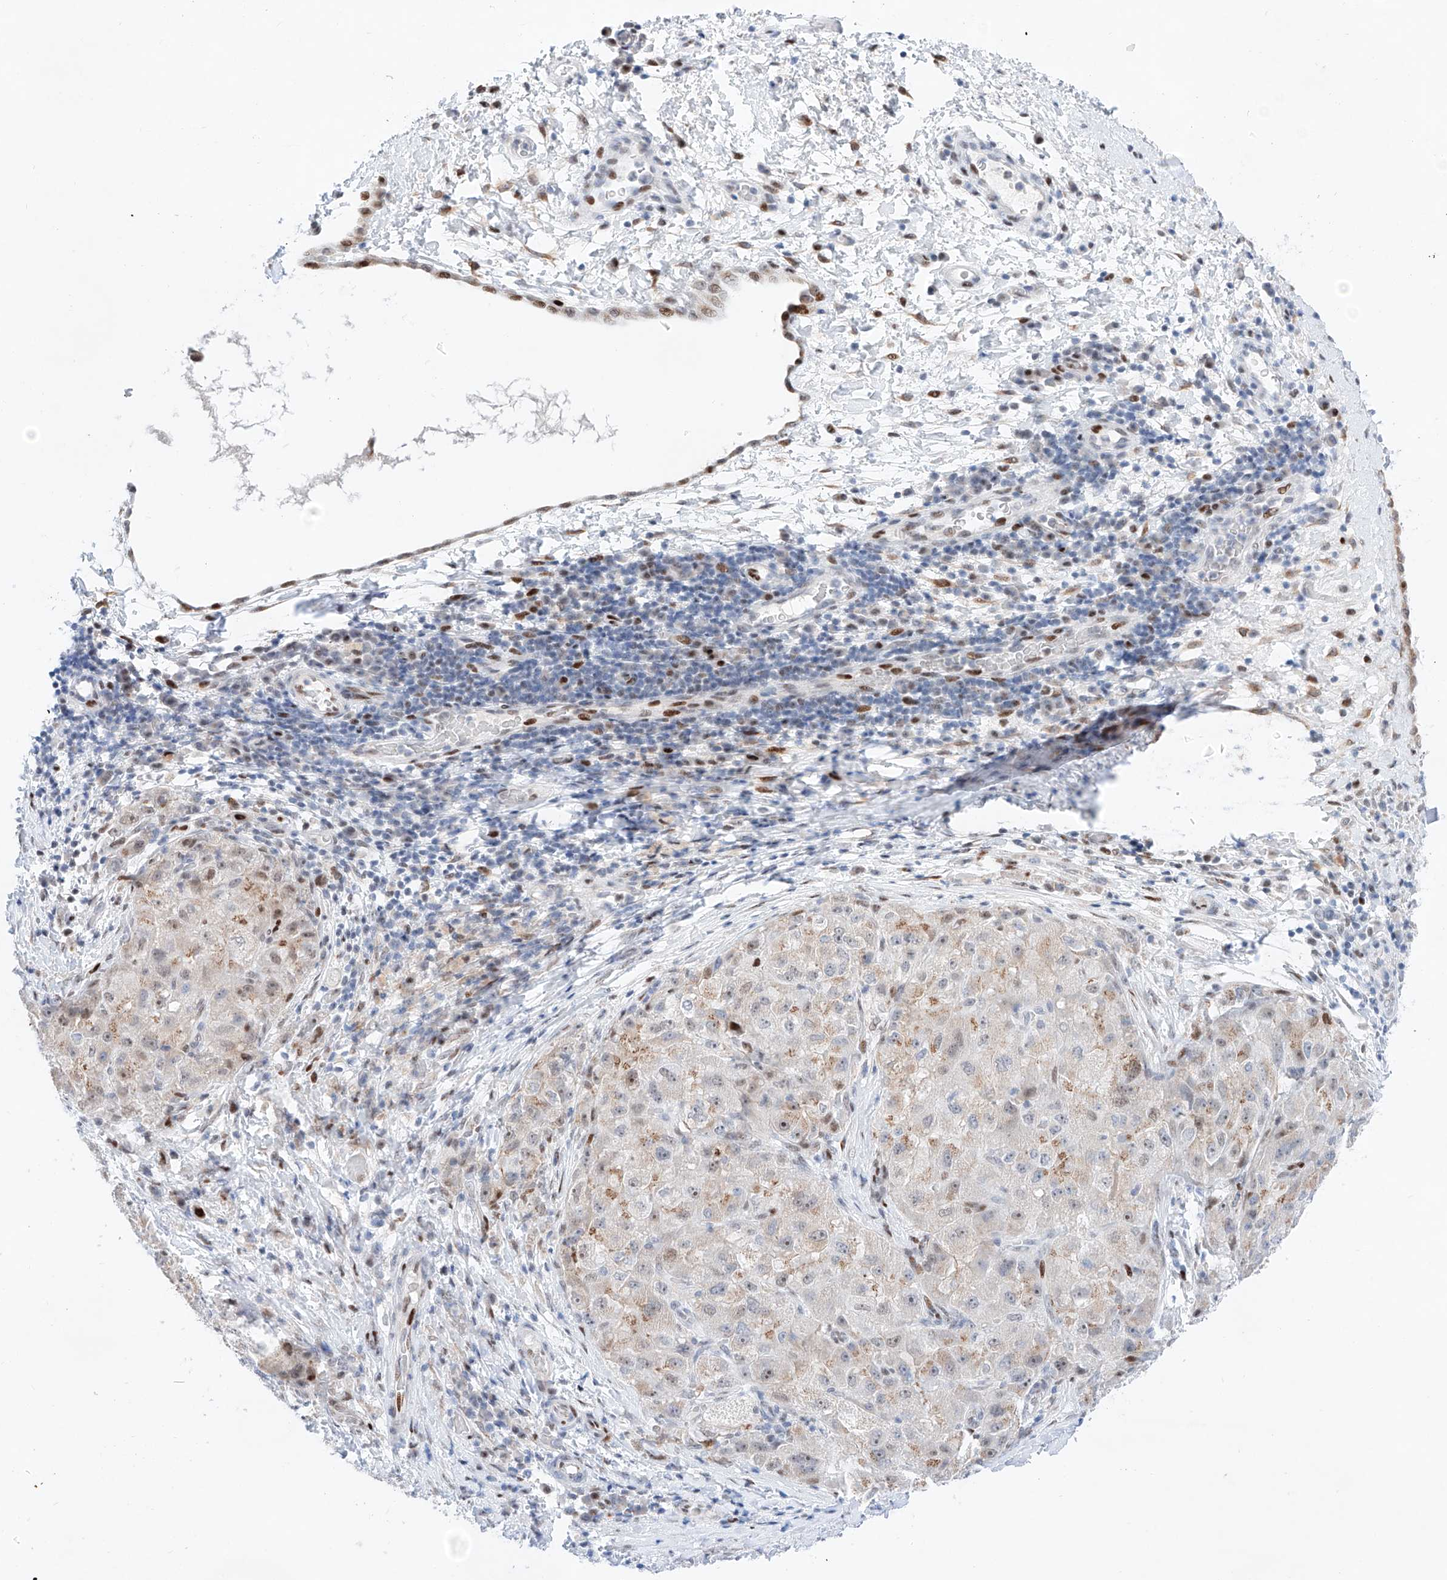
{"staining": {"intensity": "weak", "quantity": ">75%", "location": "cytoplasmic/membranous"}, "tissue": "liver cancer", "cell_type": "Tumor cells", "image_type": "cancer", "snomed": [{"axis": "morphology", "description": "Carcinoma, Hepatocellular, NOS"}, {"axis": "topography", "description": "Liver"}], "caption": "Brown immunohistochemical staining in human liver cancer reveals weak cytoplasmic/membranous staining in approximately >75% of tumor cells. (IHC, brightfield microscopy, high magnification).", "gene": "NT5C3B", "patient": {"sex": "male", "age": 80}}